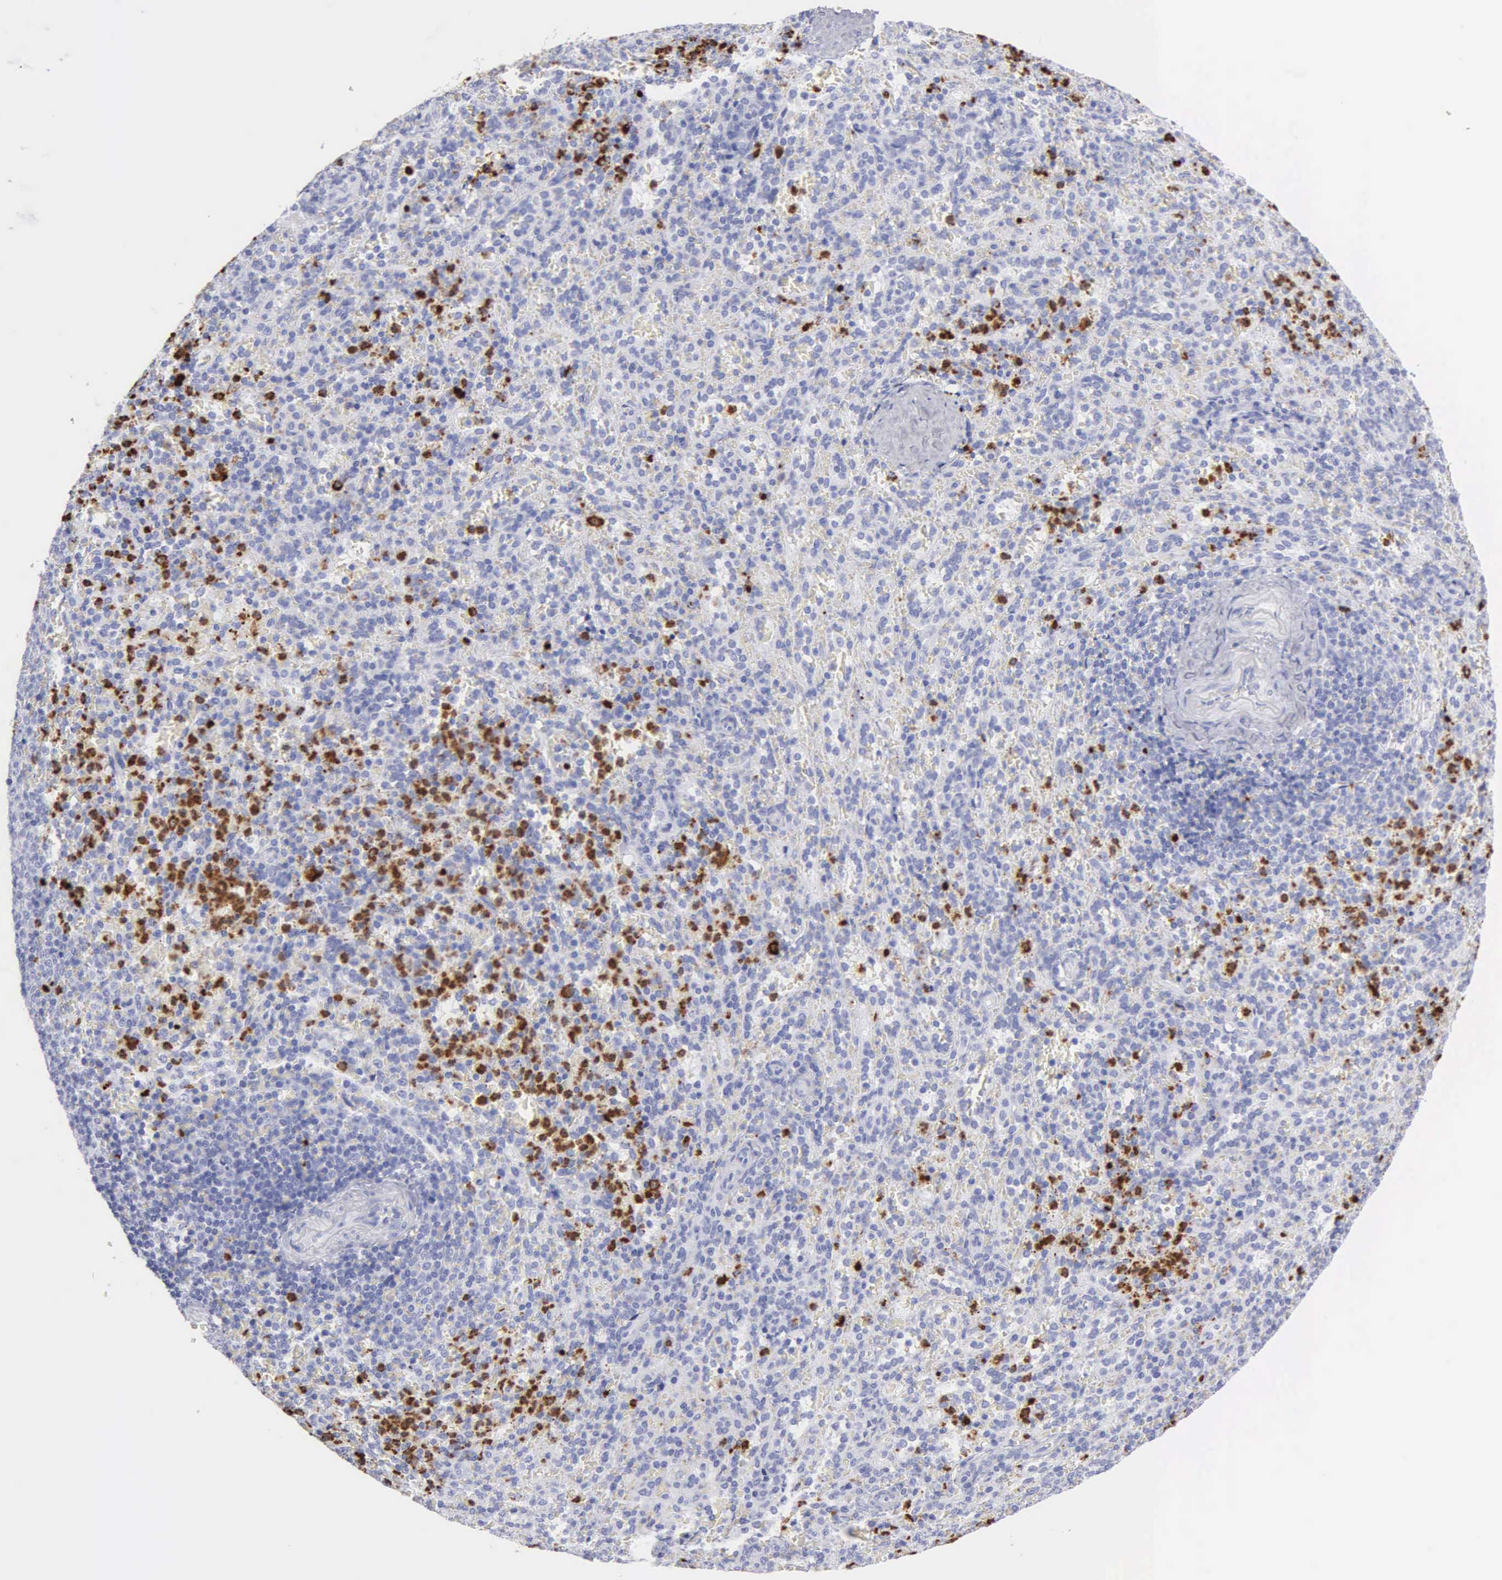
{"staining": {"intensity": "strong", "quantity": "<25%", "location": "cytoplasmic/membranous"}, "tissue": "spleen", "cell_type": "Cells in red pulp", "image_type": "normal", "snomed": [{"axis": "morphology", "description": "Normal tissue, NOS"}, {"axis": "topography", "description": "Spleen"}], "caption": "Immunohistochemistry of unremarkable spleen demonstrates medium levels of strong cytoplasmic/membranous expression in about <25% of cells in red pulp. The protein is shown in brown color, while the nuclei are stained blue.", "gene": "CTSG", "patient": {"sex": "female", "age": 21}}